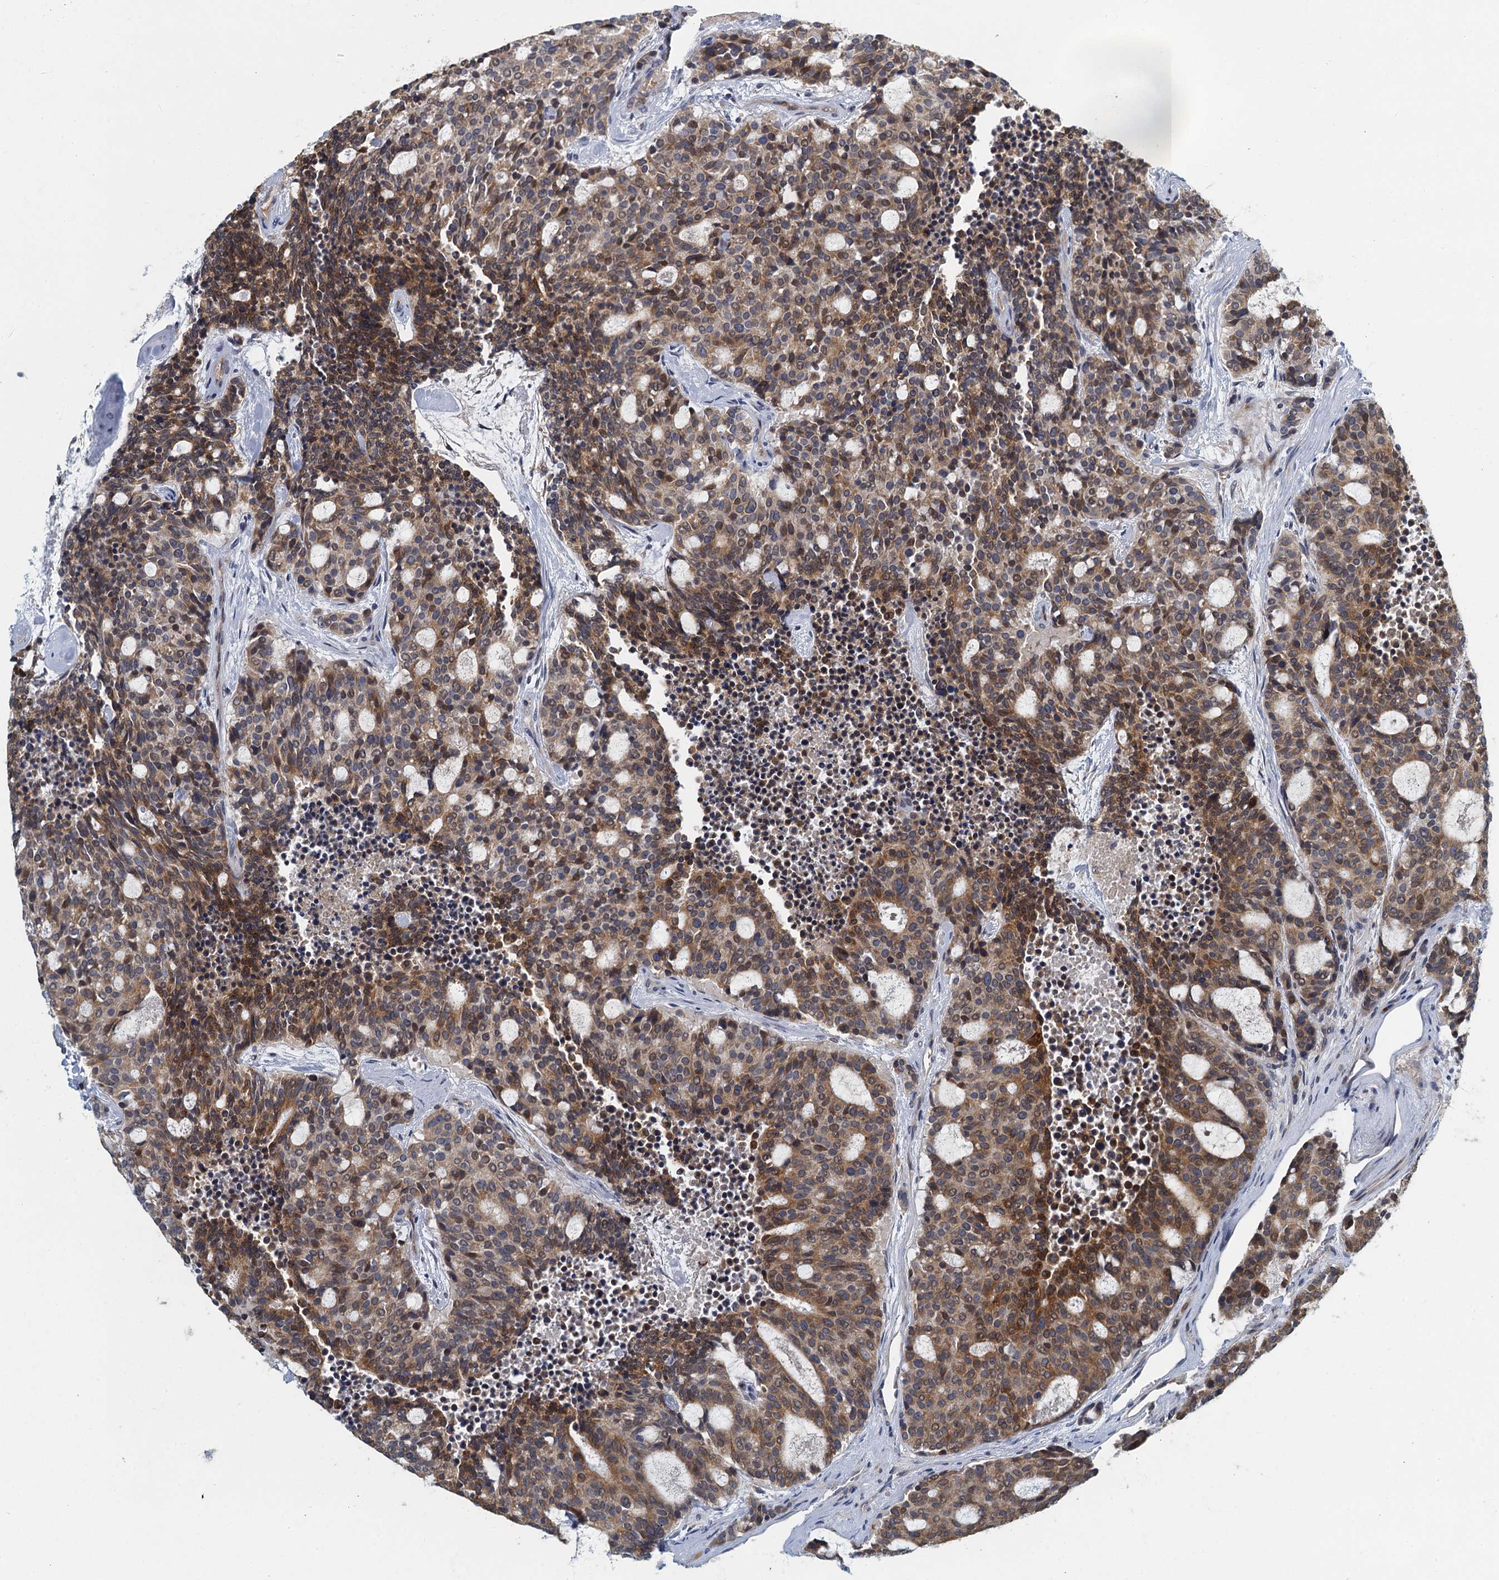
{"staining": {"intensity": "moderate", "quantity": ">75%", "location": "cytoplasmic/membranous"}, "tissue": "carcinoid", "cell_type": "Tumor cells", "image_type": "cancer", "snomed": [{"axis": "morphology", "description": "Carcinoid, malignant, NOS"}, {"axis": "topography", "description": "Pancreas"}], "caption": "Malignant carcinoid was stained to show a protein in brown. There is medium levels of moderate cytoplasmic/membranous expression in about >75% of tumor cells. Nuclei are stained in blue.", "gene": "ALG2", "patient": {"sex": "female", "age": 54}}